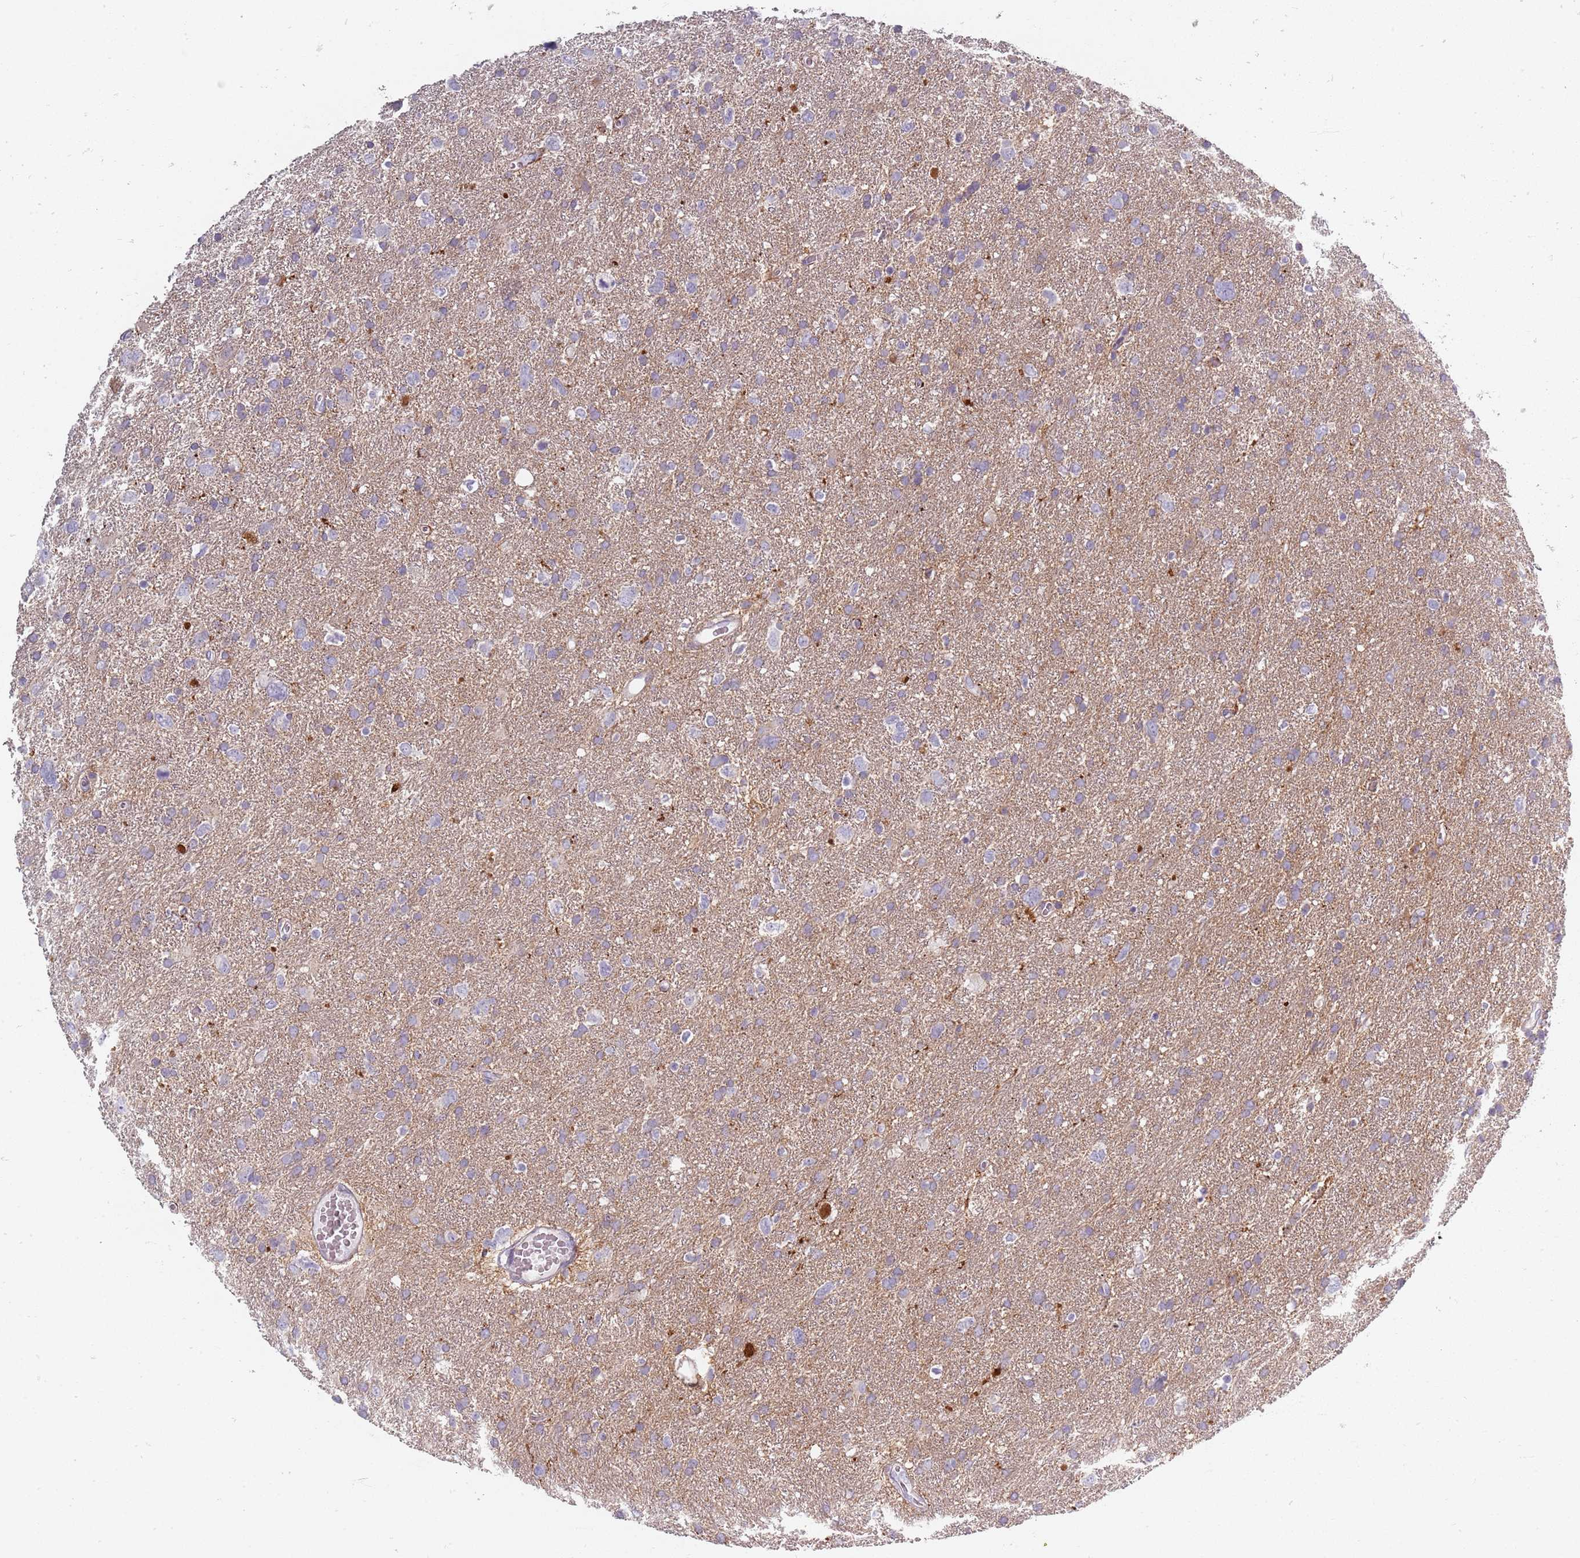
{"staining": {"intensity": "negative", "quantity": "none", "location": "none"}, "tissue": "glioma", "cell_type": "Tumor cells", "image_type": "cancer", "snomed": [{"axis": "morphology", "description": "Glioma, malignant, High grade"}, {"axis": "topography", "description": "Brain"}], "caption": "Immunohistochemistry (IHC) micrograph of neoplastic tissue: human glioma stained with DAB shows no significant protein staining in tumor cells. The staining was performed using DAB (3,3'-diaminobenzidine) to visualize the protein expression in brown, while the nuclei were stained in blue with hematoxylin (Magnification: 20x).", "gene": "SYNGR3", "patient": {"sex": "male", "age": 61}}